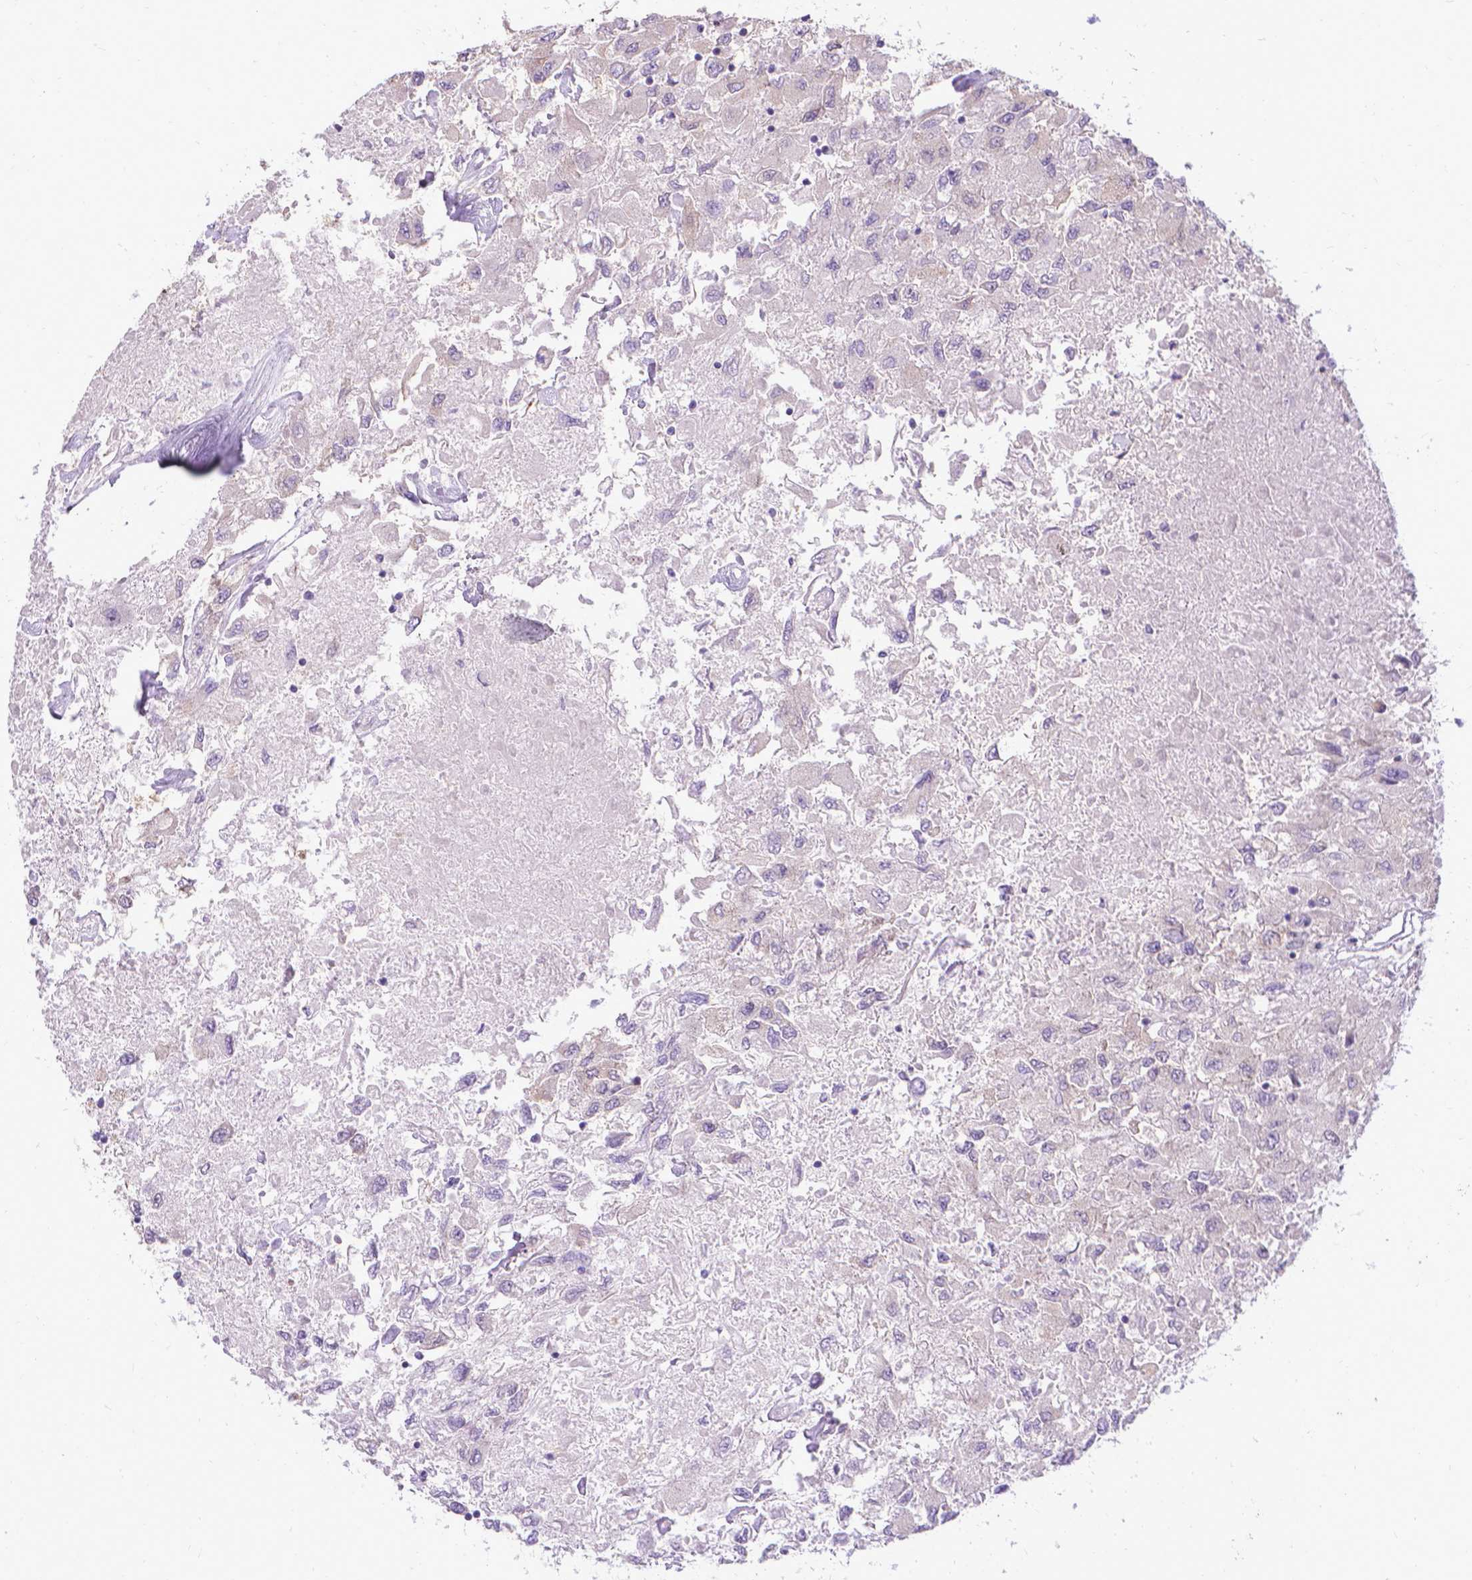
{"staining": {"intensity": "negative", "quantity": "none", "location": "none"}, "tissue": "renal cancer", "cell_type": "Tumor cells", "image_type": "cancer", "snomed": [{"axis": "morphology", "description": "Adenocarcinoma, NOS"}, {"axis": "topography", "description": "Kidney"}], "caption": "Immunohistochemistry of human adenocarcinoma (renal) reveals no positivity in tumor cells.", "gene": "CFAP299", "patient": {"sex": "female", "age": 76}}